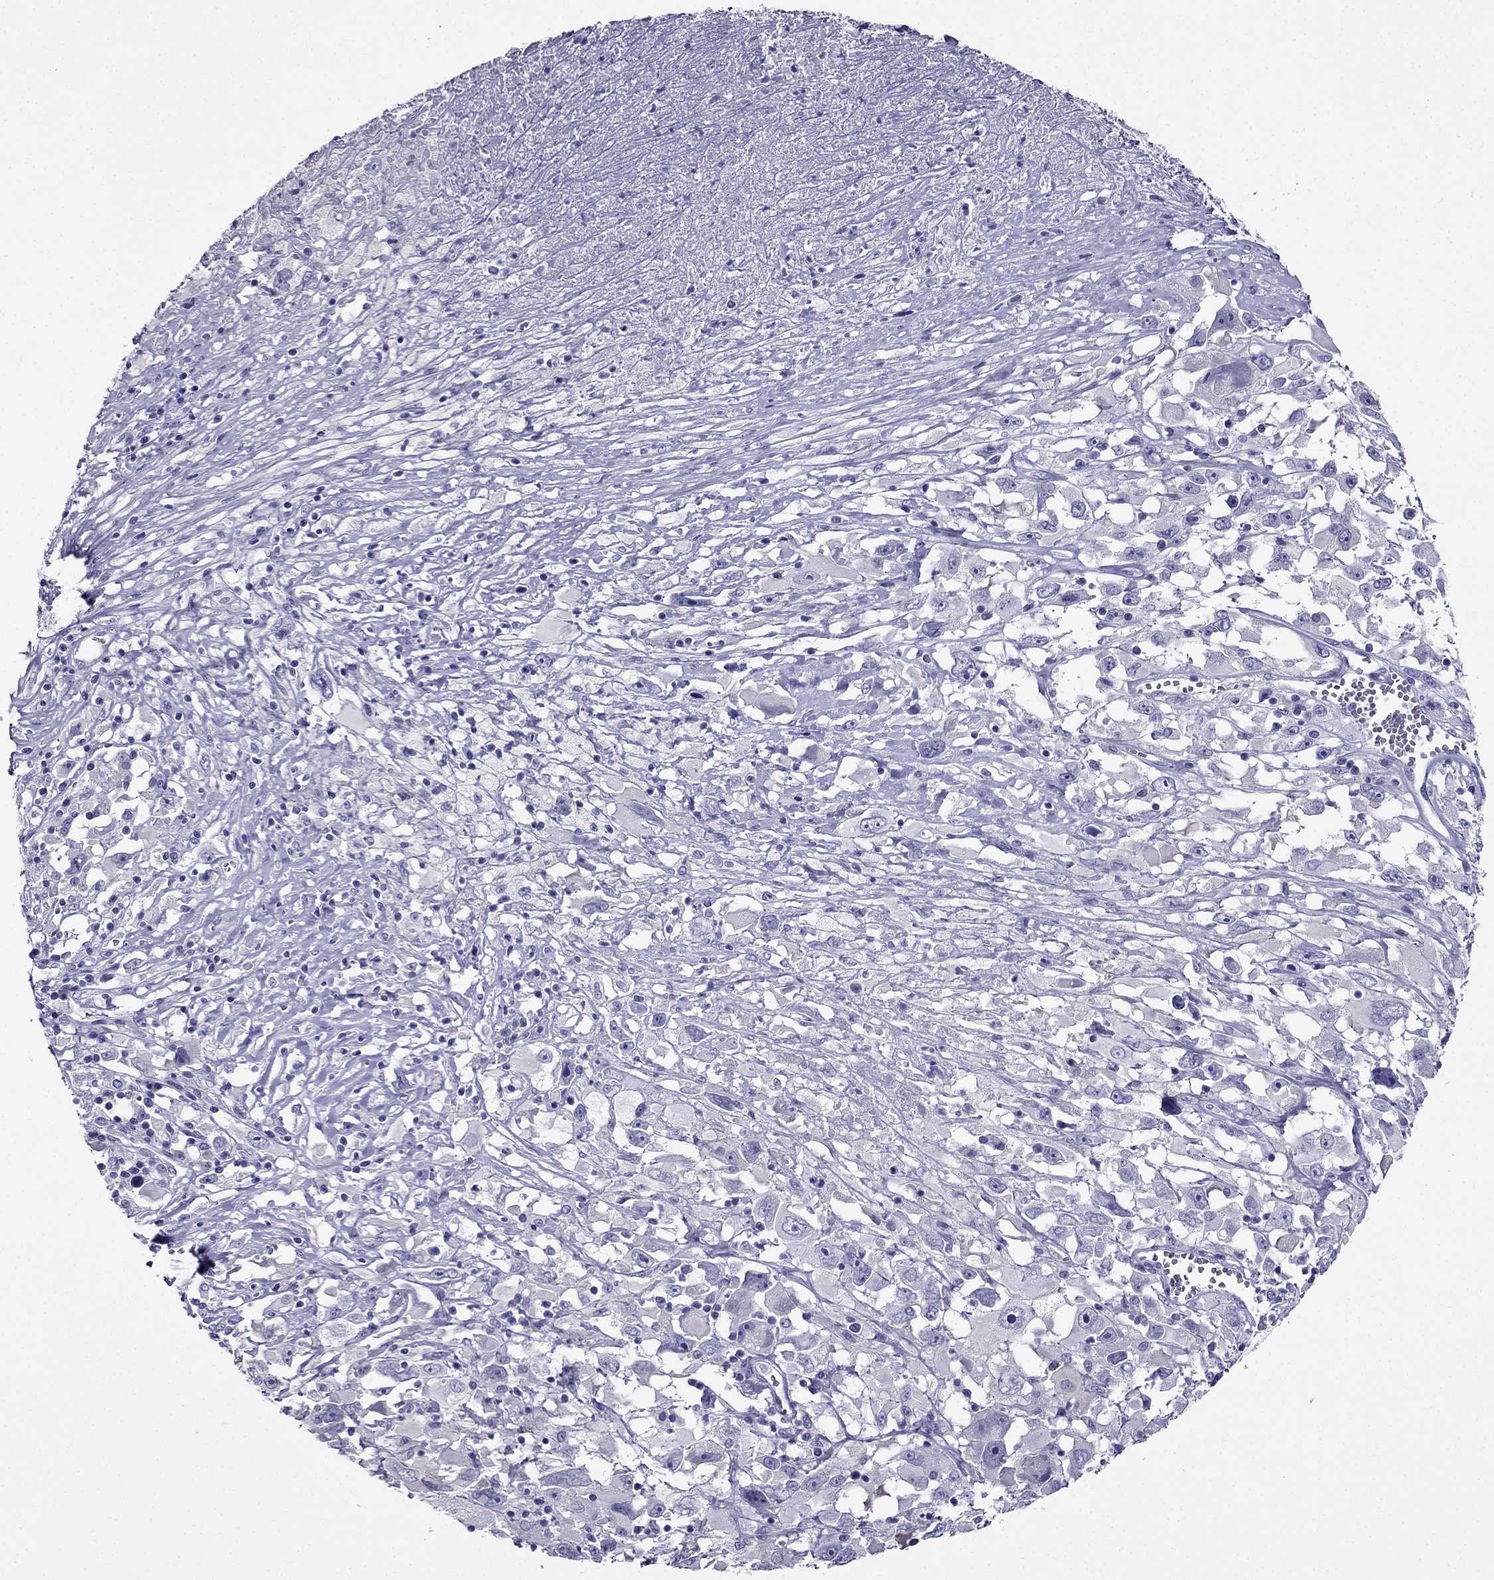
{"staining": {"intensity": "negative", "quantity": "none", "location": "none"}, "tissue": "melanoma", "cell_type": "Tumor cells", "image_type": "cancer", "snomed": [{"axis": "morphology", "description": "Malignant melanoma, Metastatic site"}, {"axis": "topography", "description": "Soft tissue"}], "caption": "Tumor cells are negative for protein expression in human malignant melanoma (metastatic site).", "gene": "ZNF541", "patient": {"sex": "male", "age": 50}}